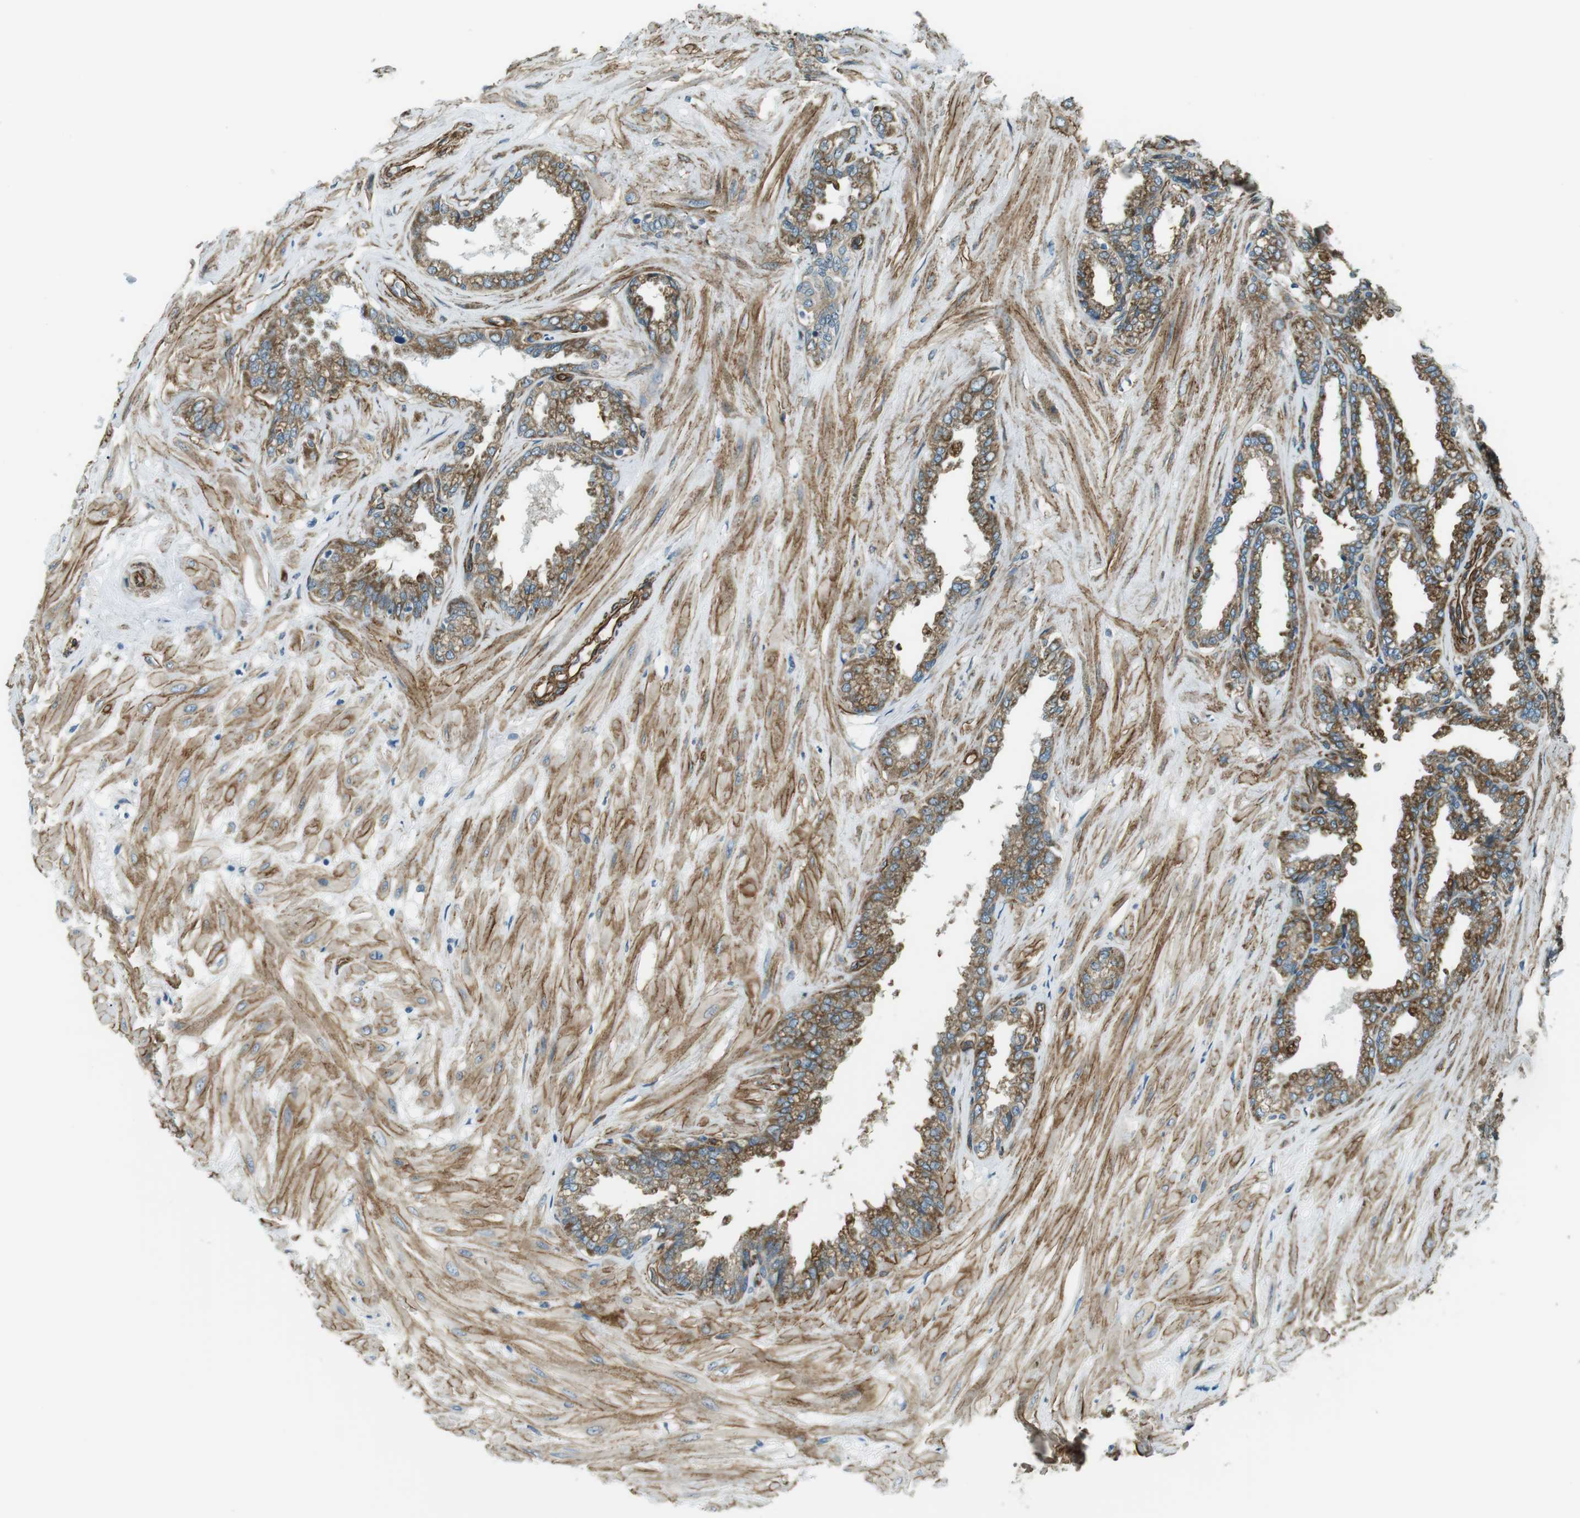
{"staining": {"intensity": "moderate", "quantity": ">75%", "location": "cytoplasmic/membranous"}, "tissue": "seminal vesicle", "cell_type": "Glandular cells", "image_type": "normal", "snomed": [{"axis": "morphology", "description": "Normal tissue, NOS"}, {"axis": "topography", "description": "Seminal veicle"}], "caption": "Protein expression analysis of benign human seminal vesicle reveals moderate cytoplasmic/membranous positivity in about >75% of glandular cells. (DAB IHC with brightfield microscopy, high magnification).", "gene": "ODR4", "patient": {"sex": "male", "age": 46}}